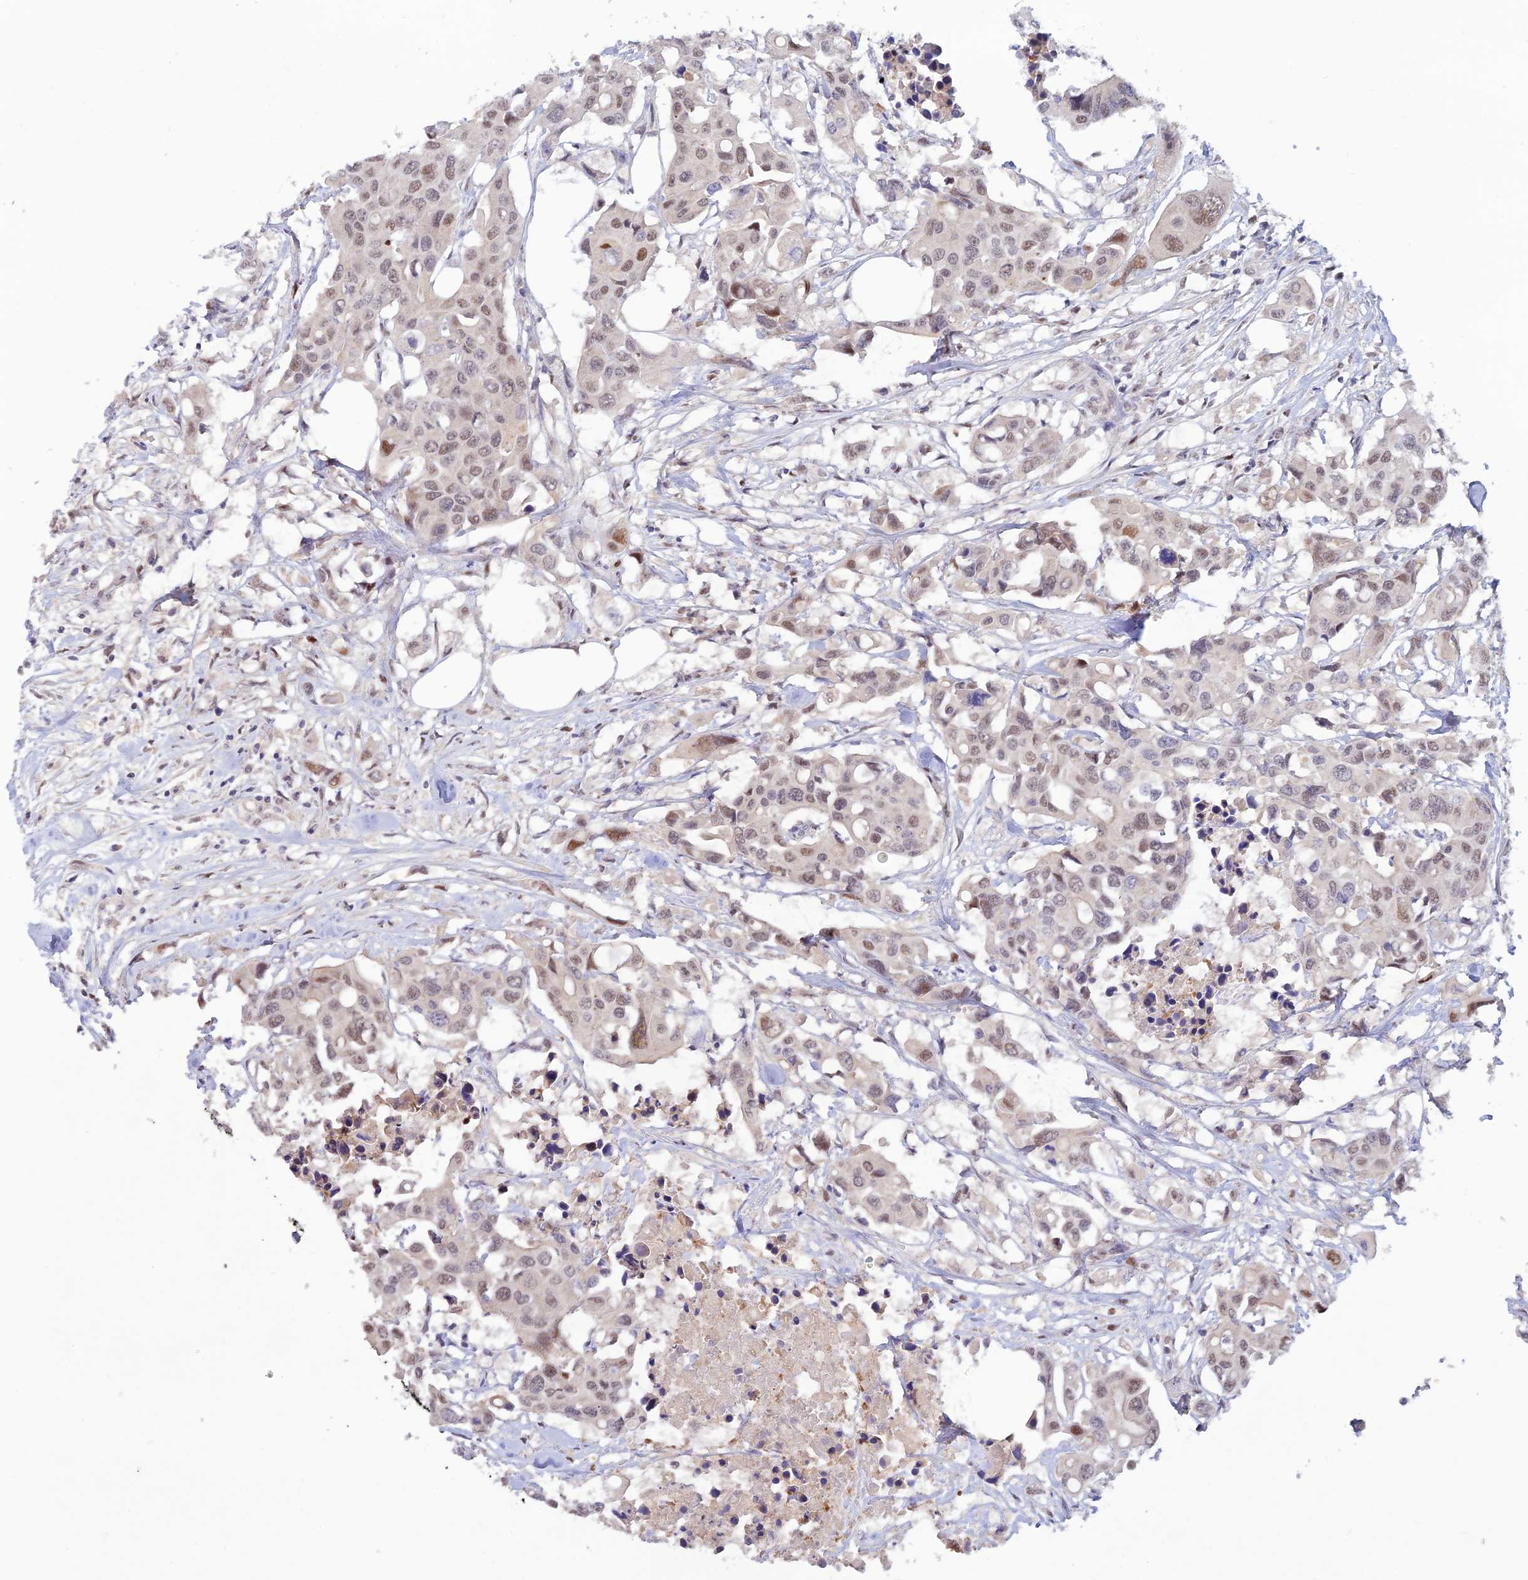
{"staining": {"intensity": "weak", "quantity": ">75%", "location": "nuclear"}, "tissue": "colorectal cancer", "cell_type": "Tumor cells", "image_type": "cancer", "snomed": [{"axis": "morphology", "description": "Adenocarcinoma, NOS"}, {"axis": "topography", "description": "Colon"}], "caption": "IHC (DAB (3,3'-diaminobenzidine)) staining of human adenocarcinoma (colorectal) exhibits weak nuclear protein staining in approximately >75% of tumor cells.", "gene": "FASTKD5", "patient": {"sex": "male", "age": 77}}